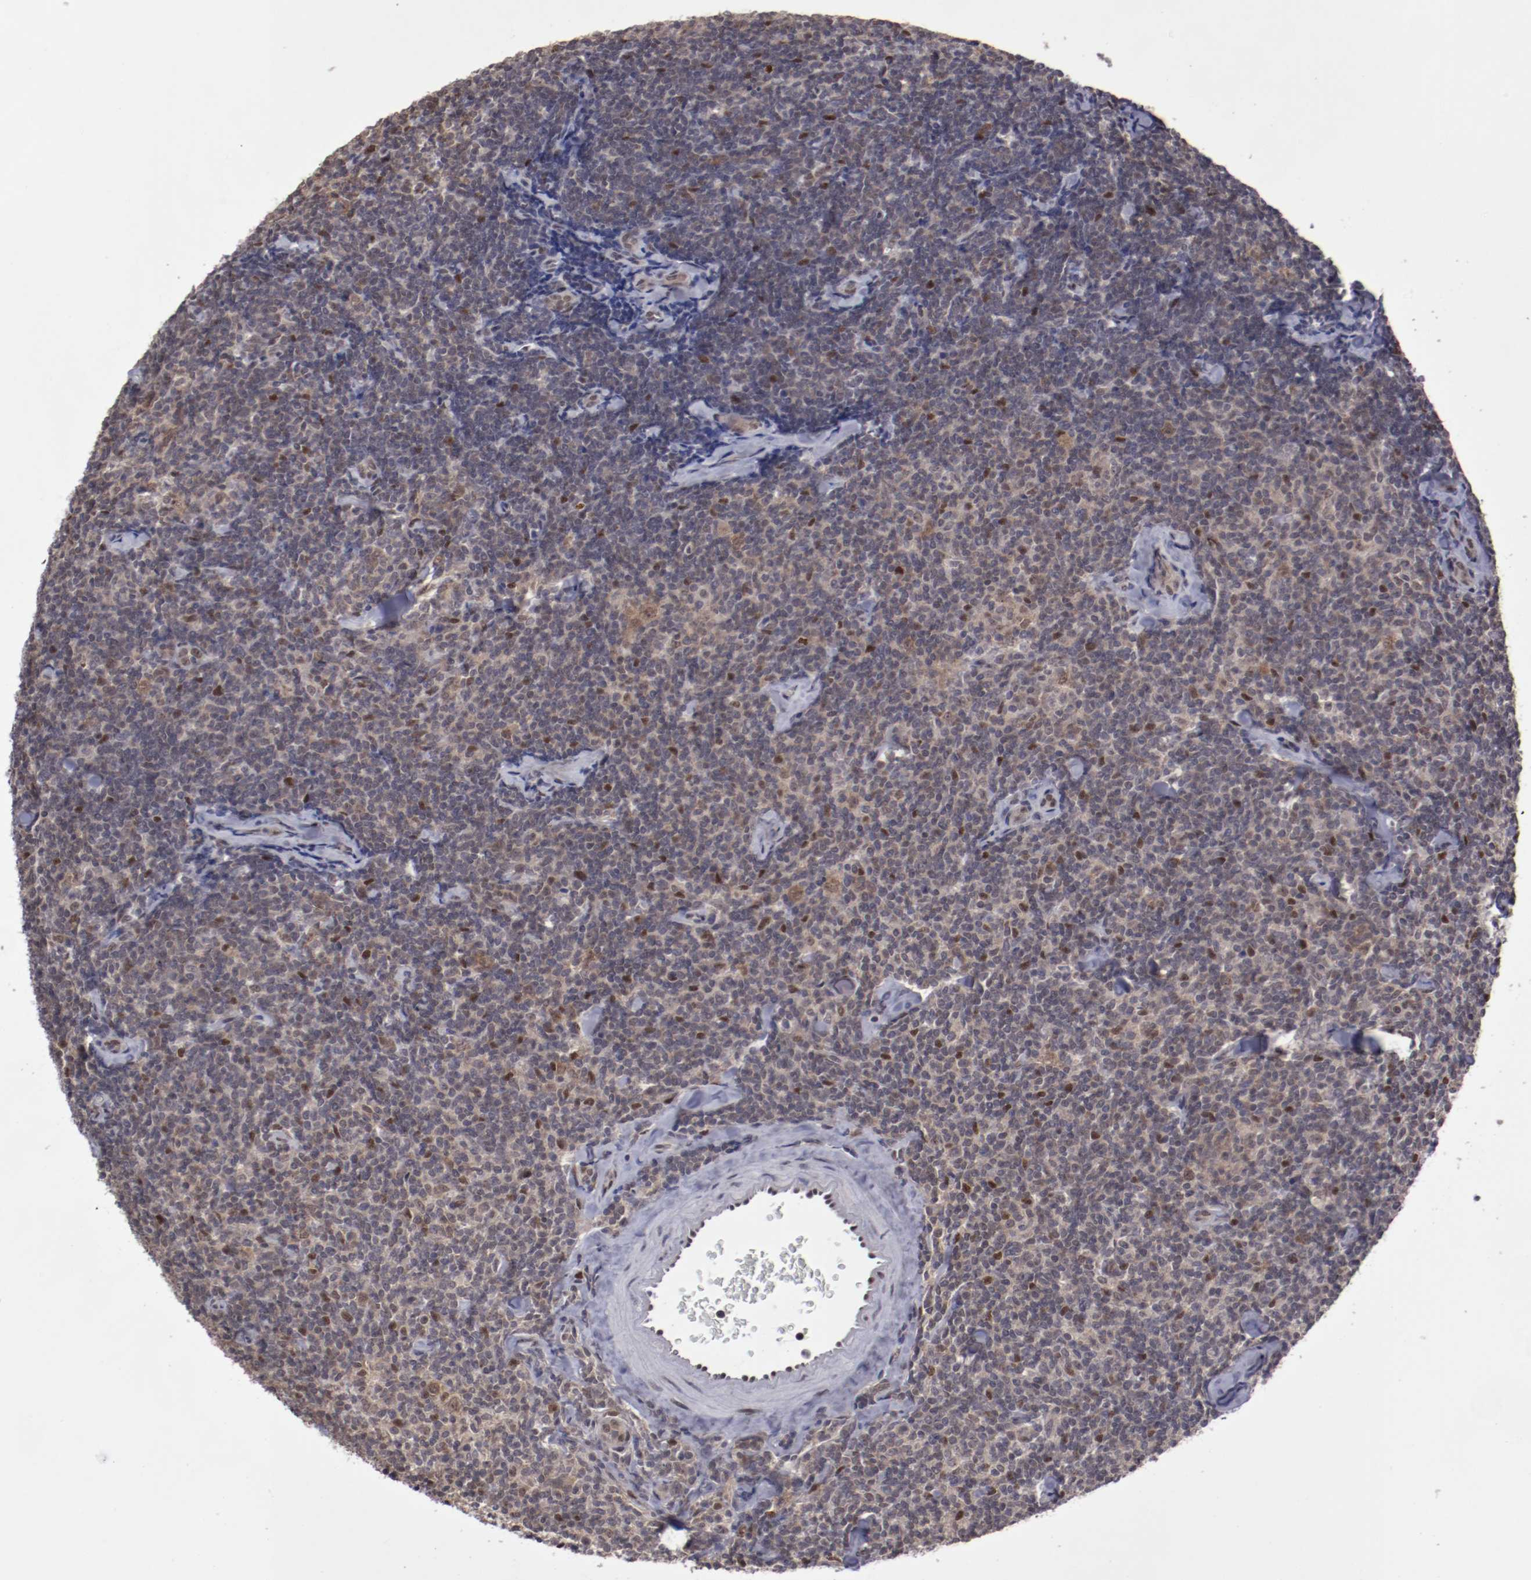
{"staining": {"intensity": "moderate", "quantity": "<25%", "location": "cytoplasmic/membranous,nuclear"}, "tissue": "lymphoma", "cell_type": "Tumor cells", "image_type": "cancer", "snomed": [{"axis": "morphology", "description": "Malignant lymphoma, non-Hodgkin's type, Low grade"}, {"axis": "topography", "description": "Lymph node"}], "caption": "Immunohistochemical staining of human lymphoma demonstrates low levels of moderate cytoplasmic/membranous and nuclear protein expression in approximately <25% of tumor cells. The staining was performed using DAB to visualize the protein expression in brown, while the nuclei were stained in blue with hematoxylin (Magnification: 20x).", "gene": "ARNT", "patient": {"sex": "female", "age": 56}}